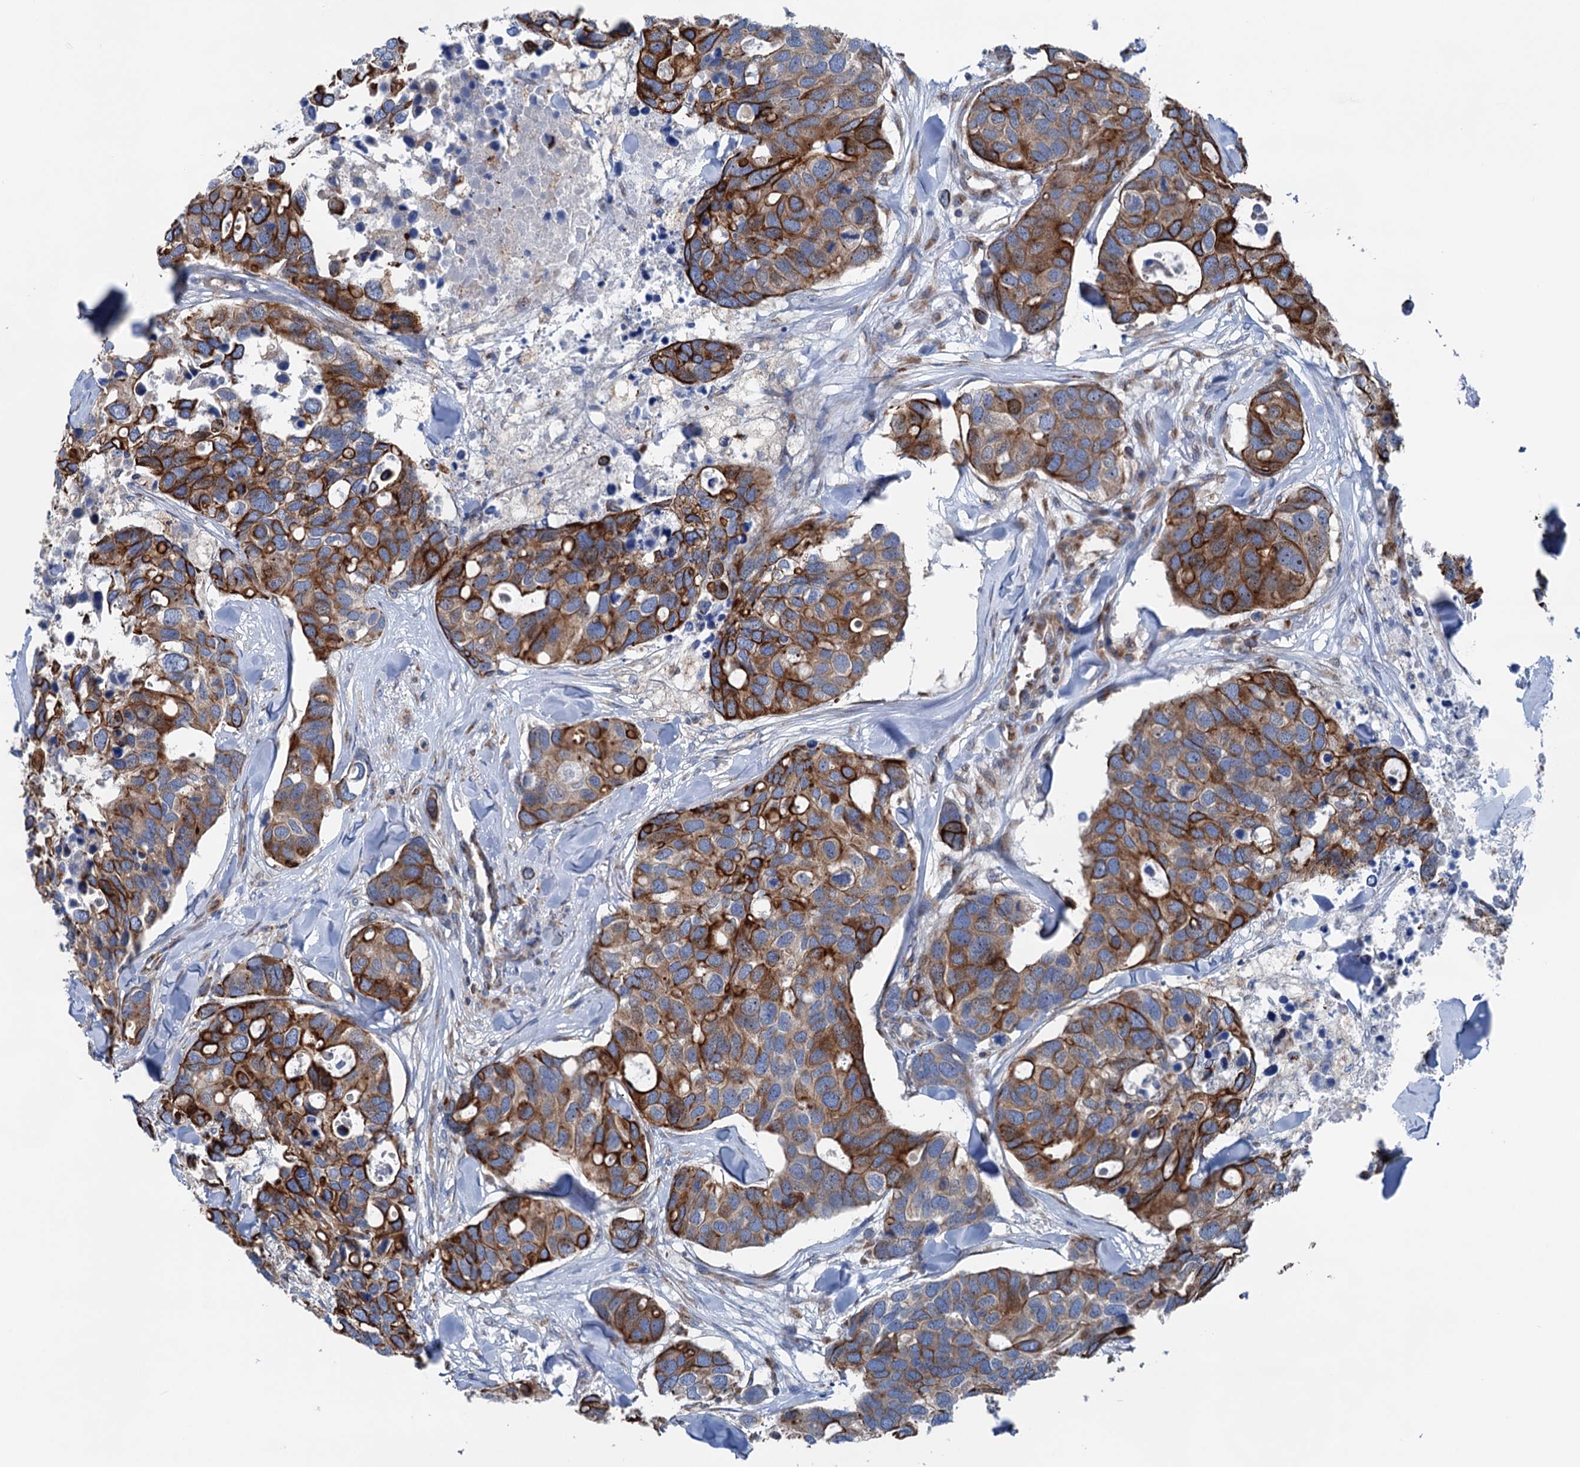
{"staining": {"intensity": "strong", "quantity": "25%-75%", "location": "cytoplasmic/membranous"}, "tissue": "breast cancer", "cell_type": "Tumor cells", "image_type": "cancer", "snomed": [{"axis": "morphology", "description": "Duct carcinoma"}, {"axis": "topography", "description": "Breast"}], "caption": "Immunohistochemical staining of human breast infiltrating ductal carcinoma reveals high levels of strong cytoplasmic/membranous protein expression in about 25%-75% of tumor cells. Nuclei are stained in blue.", "gene": "EIPR1", "patient": {"sex": "female", "age": 83}}